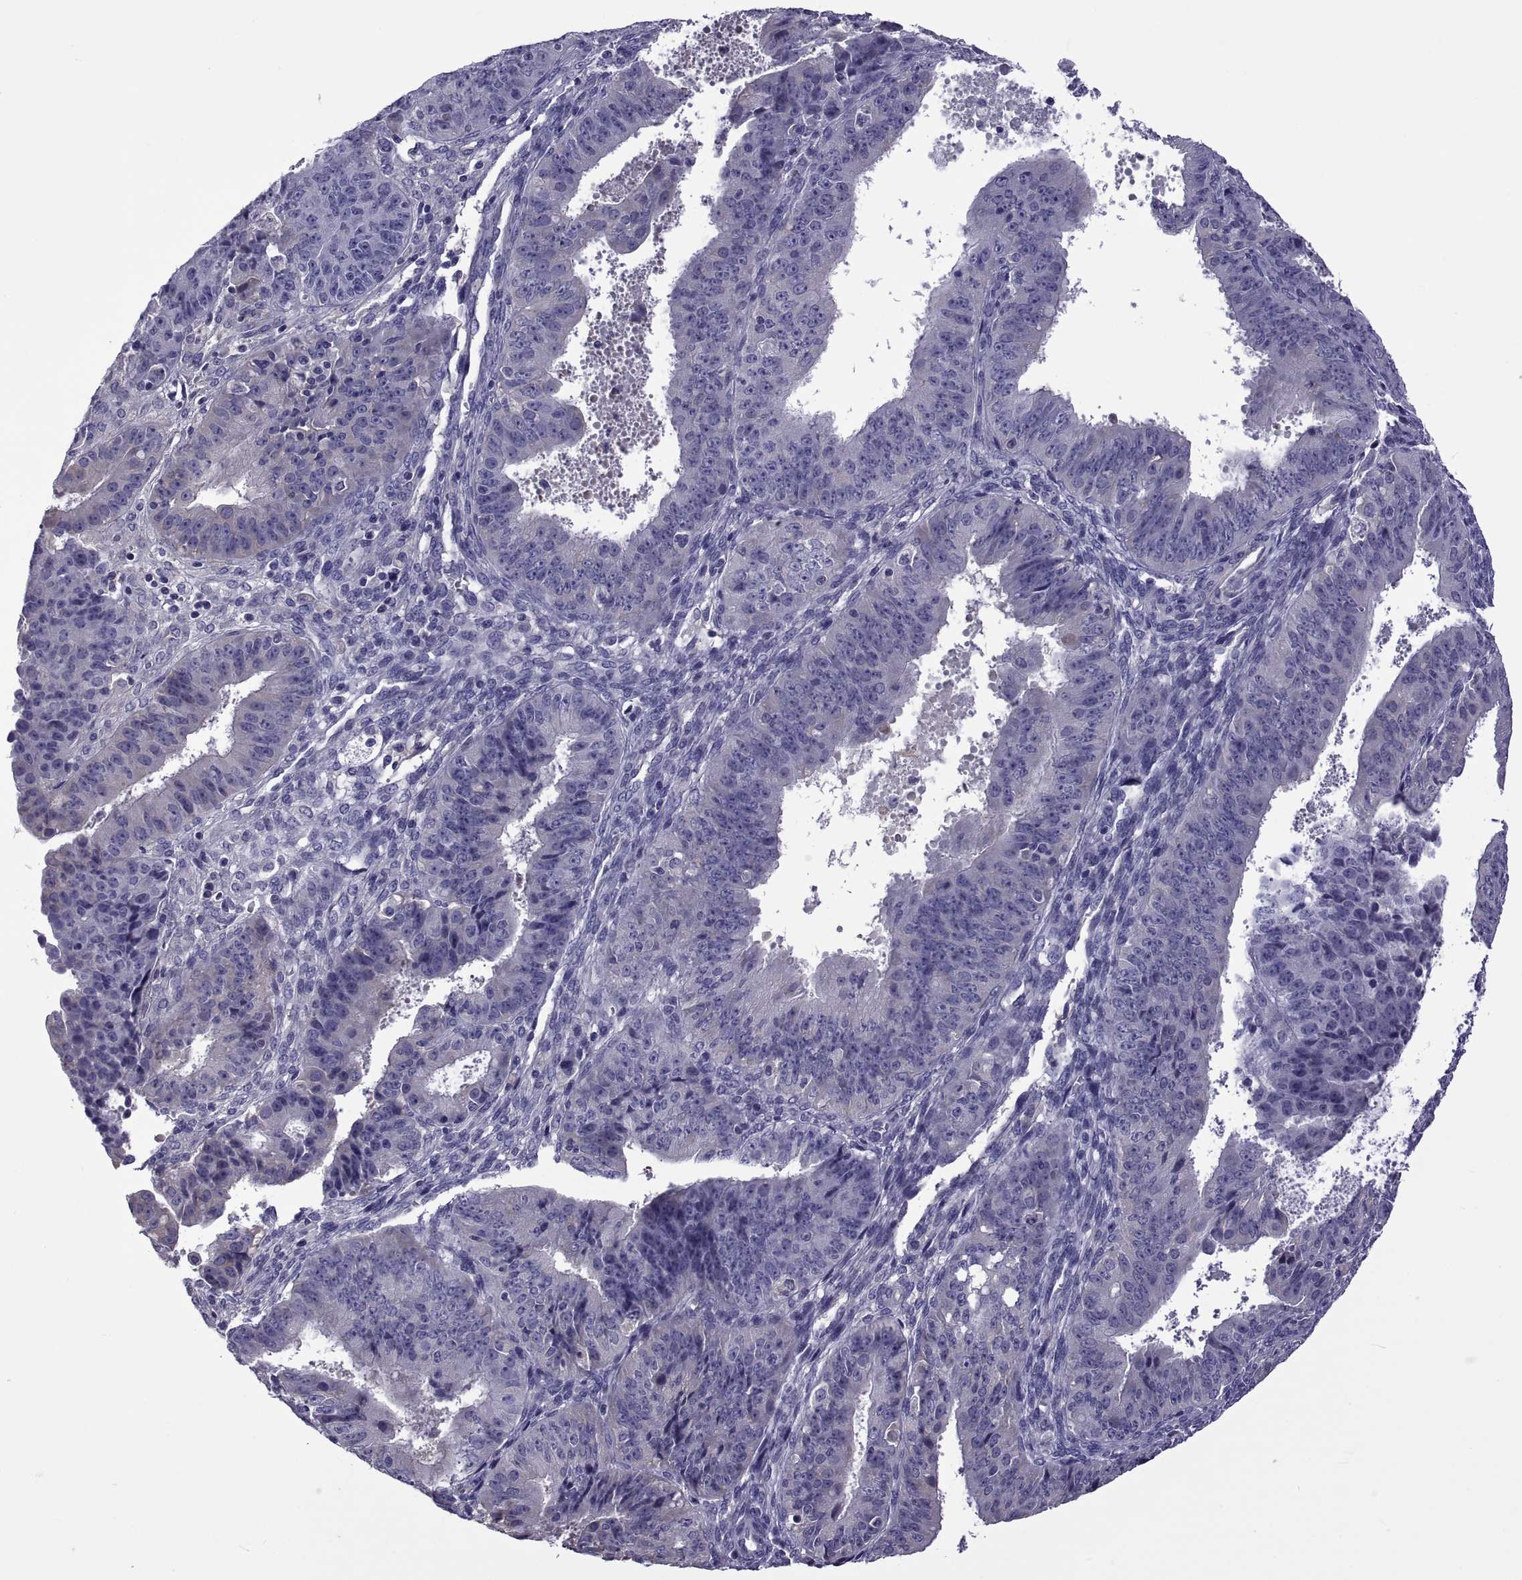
{"staining": {"intensity": "negative", "quantity": "none", "location": "none"}, "tissue": "ovarian cancer", "cell_type": "Tumor cells", "image_type": "cancer", "snomed": [{"axis": "morphology", "description": "Carcinoma, endometroid"}, {"axis": "topography", "description": "Ovary"}], "caption": "Immunohistochemistry of endometroid carcinoma (ovarian) exhibits no positivity in tumor cells. (DAB (3,3'-diaminobenzidine) immunohistochemistry (IHC) visualized using brightfield microscopy, high magnification).", "gene": "TMC3", "patient": {"sex": "female", "age": 42}}